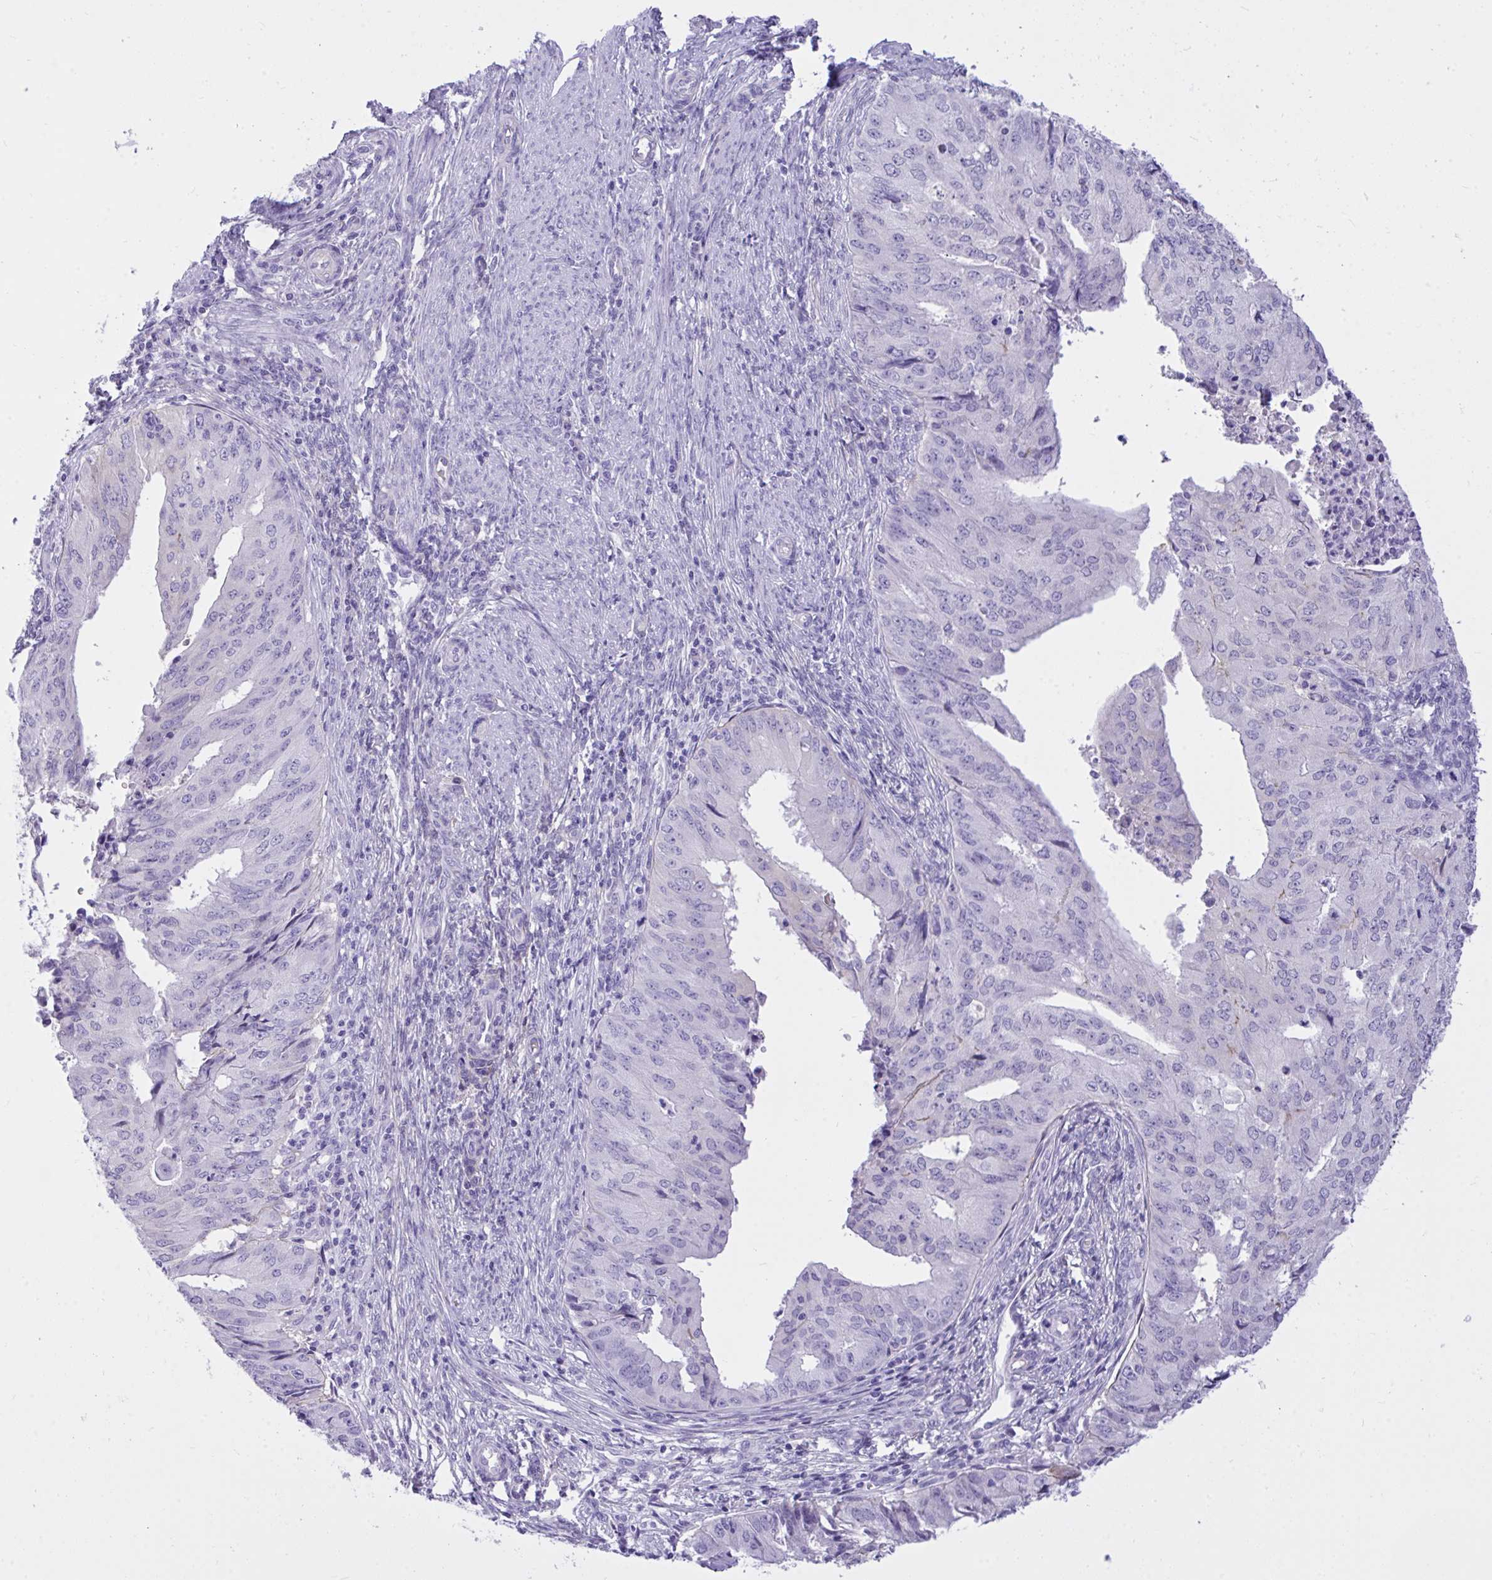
{"staining": {"intensity": "negative", "quantity": "none", "location": "none"}, "tissue": "endometrial cancer", "cell_type": "Tumor cells", "image_type": "cancer", "snomed": [{"axis": "morphology", "description": "Adenocarcinoma, NOS"}, {"axis": "topography", "description": "Endometrium"}], "caption": "There is no significant positivity in tumor cells of endometrial cancer. The staining was performed using DAB (3,3'-diaminobenzidine) to visualize the protein expression in brown, while the nuclei were stained in blue with hematoxylin (Magnification: 20x).", "gene": "TLN2", "patient": {"sex": "female", "age": 50}}